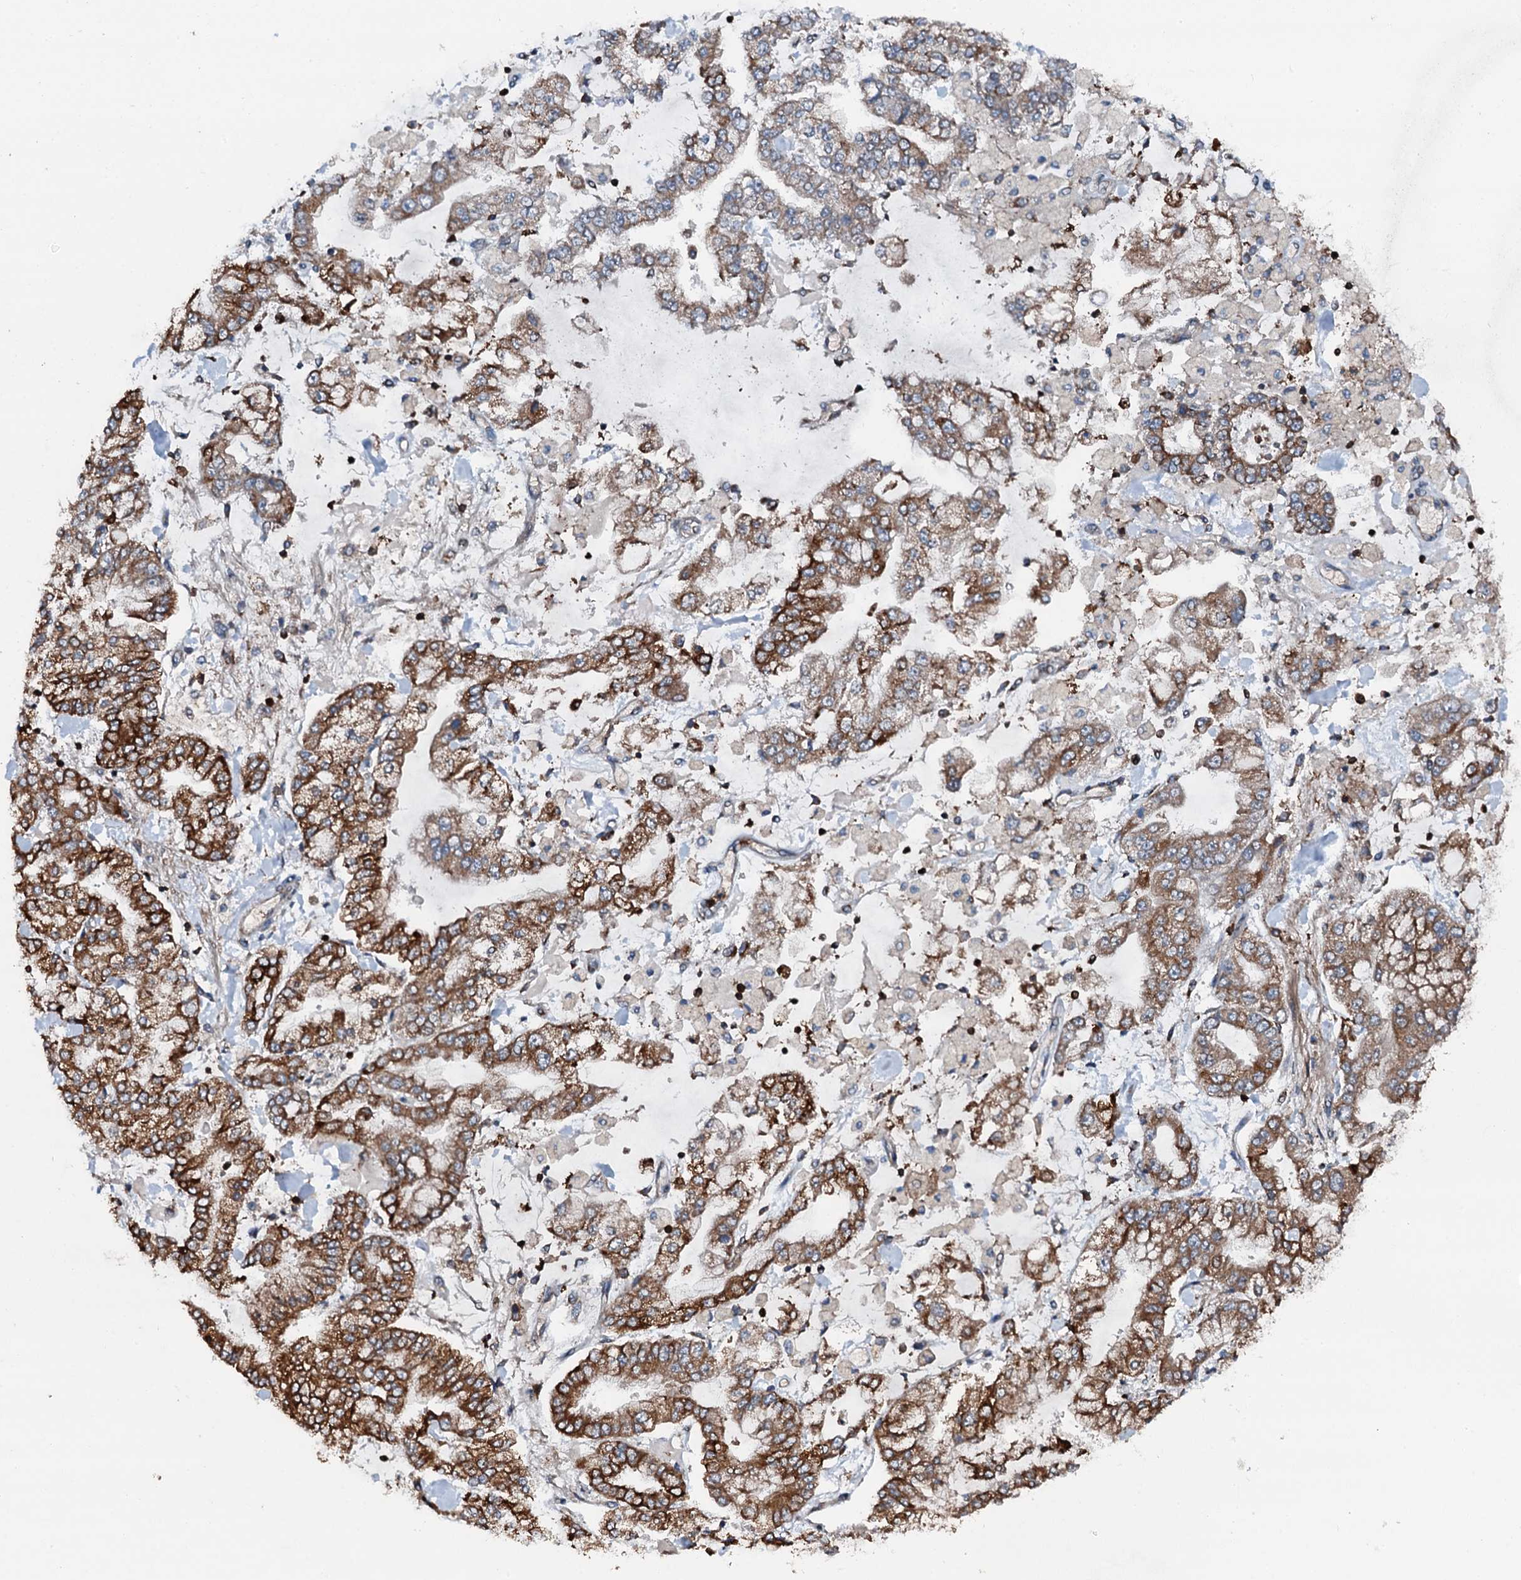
{"staining": {"intensity": "strong", "quantity": "<25%", "location": "cytoplasmic/membranous"}, "tissue": "stomach cancer", "cell_type": "Tumor cells", "image_type": "cancer", "snomed": [{"axis": "morphology", "description": "Normal tissue, NOS"}, {"axis": "morphology", "description": "Adenocarcinoma, NOS"}, {"axis": "topography", "description": "Stomach, upper"}, {"axis": "topography", "description": "Stomach"}], "caption": "Stomach cancer stained with a brown dye exhibits strong cytoplasmic/membranous positive expression in approximately <25% of tumor cells.", "gene": "EDC4", "patient": {"sex": "male", "age": 76}}